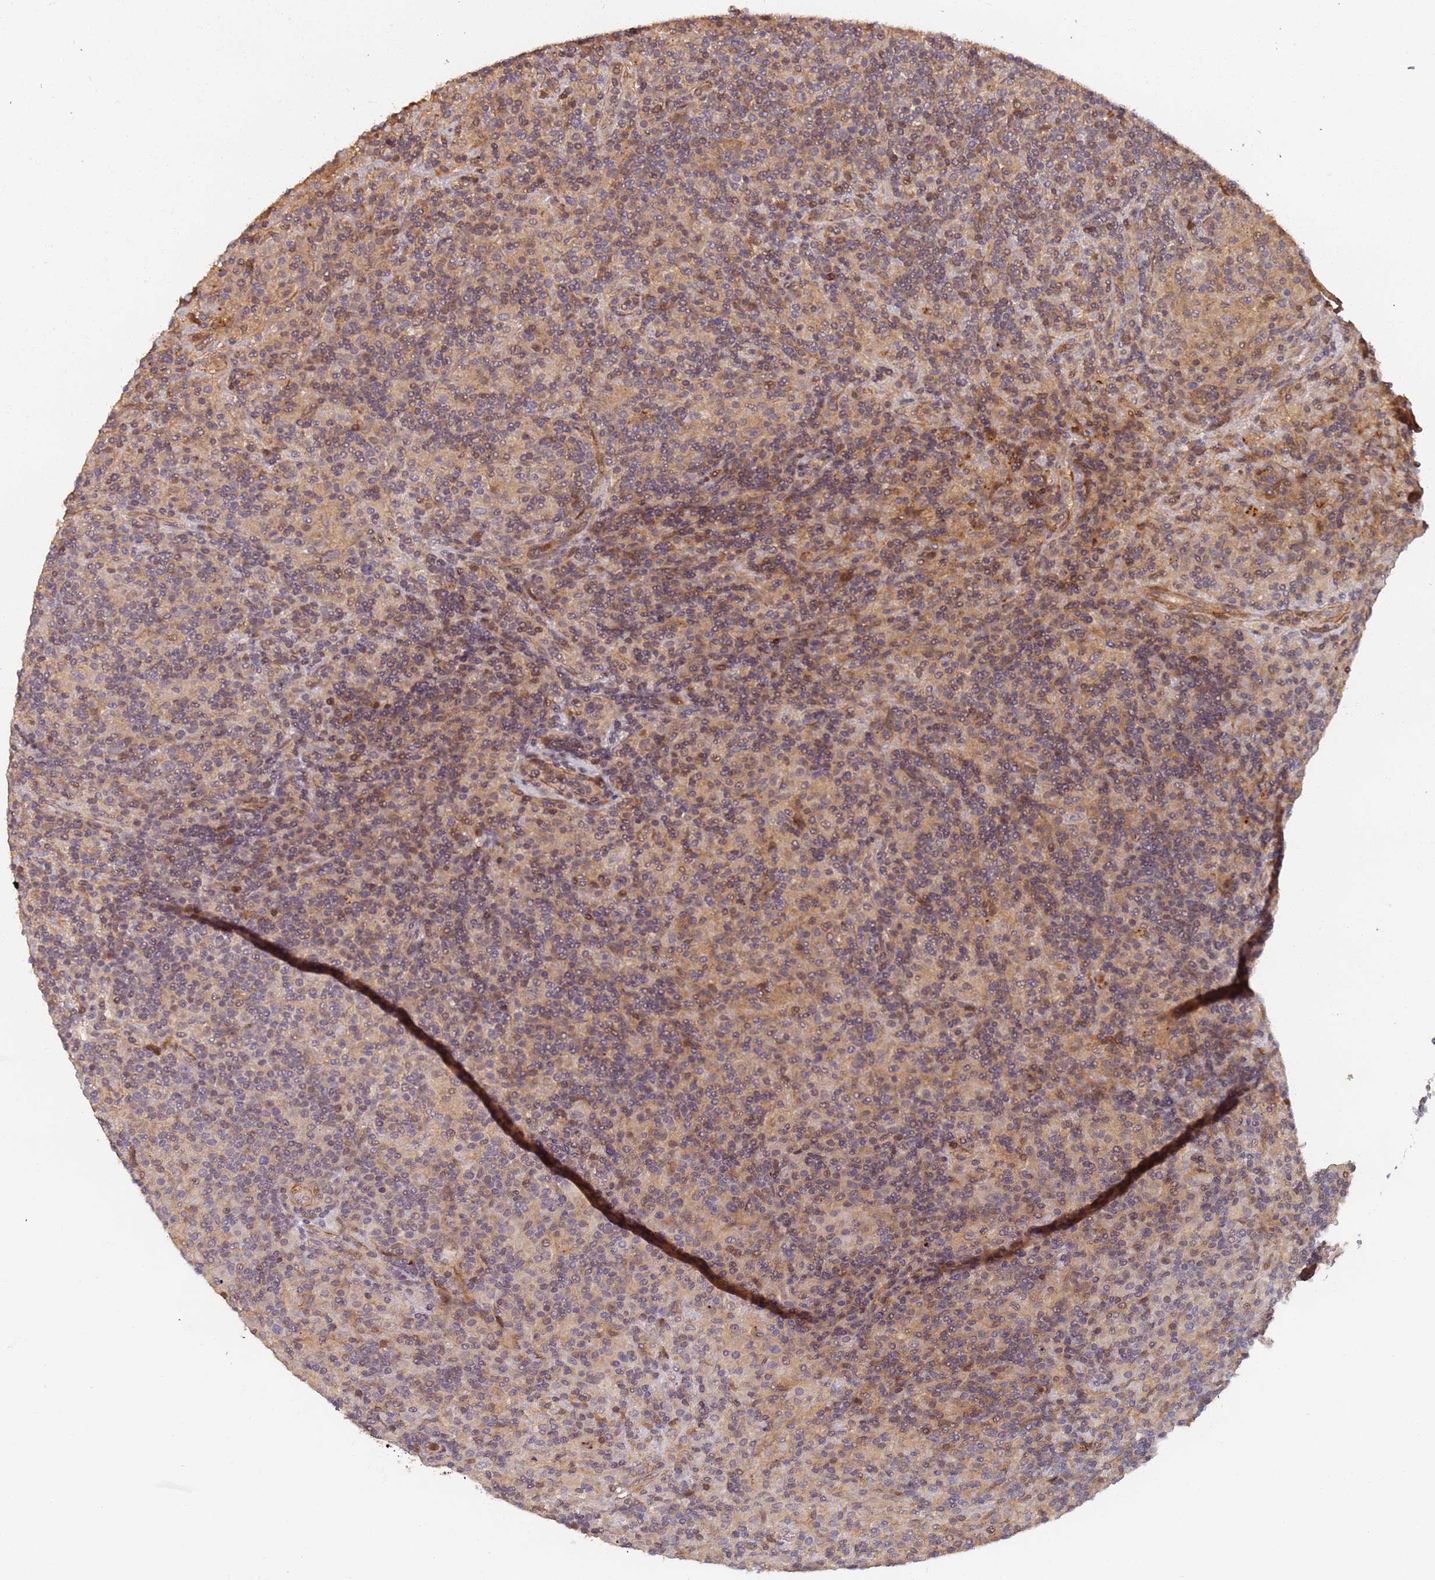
{"staining": {"intensity": "weak", "quantity": "<25%", "location": "cytoplasmic/membranous"}, "tissue": "lymphoma", "cell_type": "Tumor cells", "image_type": "cancer", "snomed": [{"axis": "morphology", "description": "Hodgkin's disease, NOS"}, {"axis": "topography", "description": "Lymph node"}], "caption": "This is an immunohistochemistry histopathology image of Hodgkin's disease. There is no expression in tumor cells.", "gene": "SDCCAG8", "patient": {"sex": "male", "age": 70}}